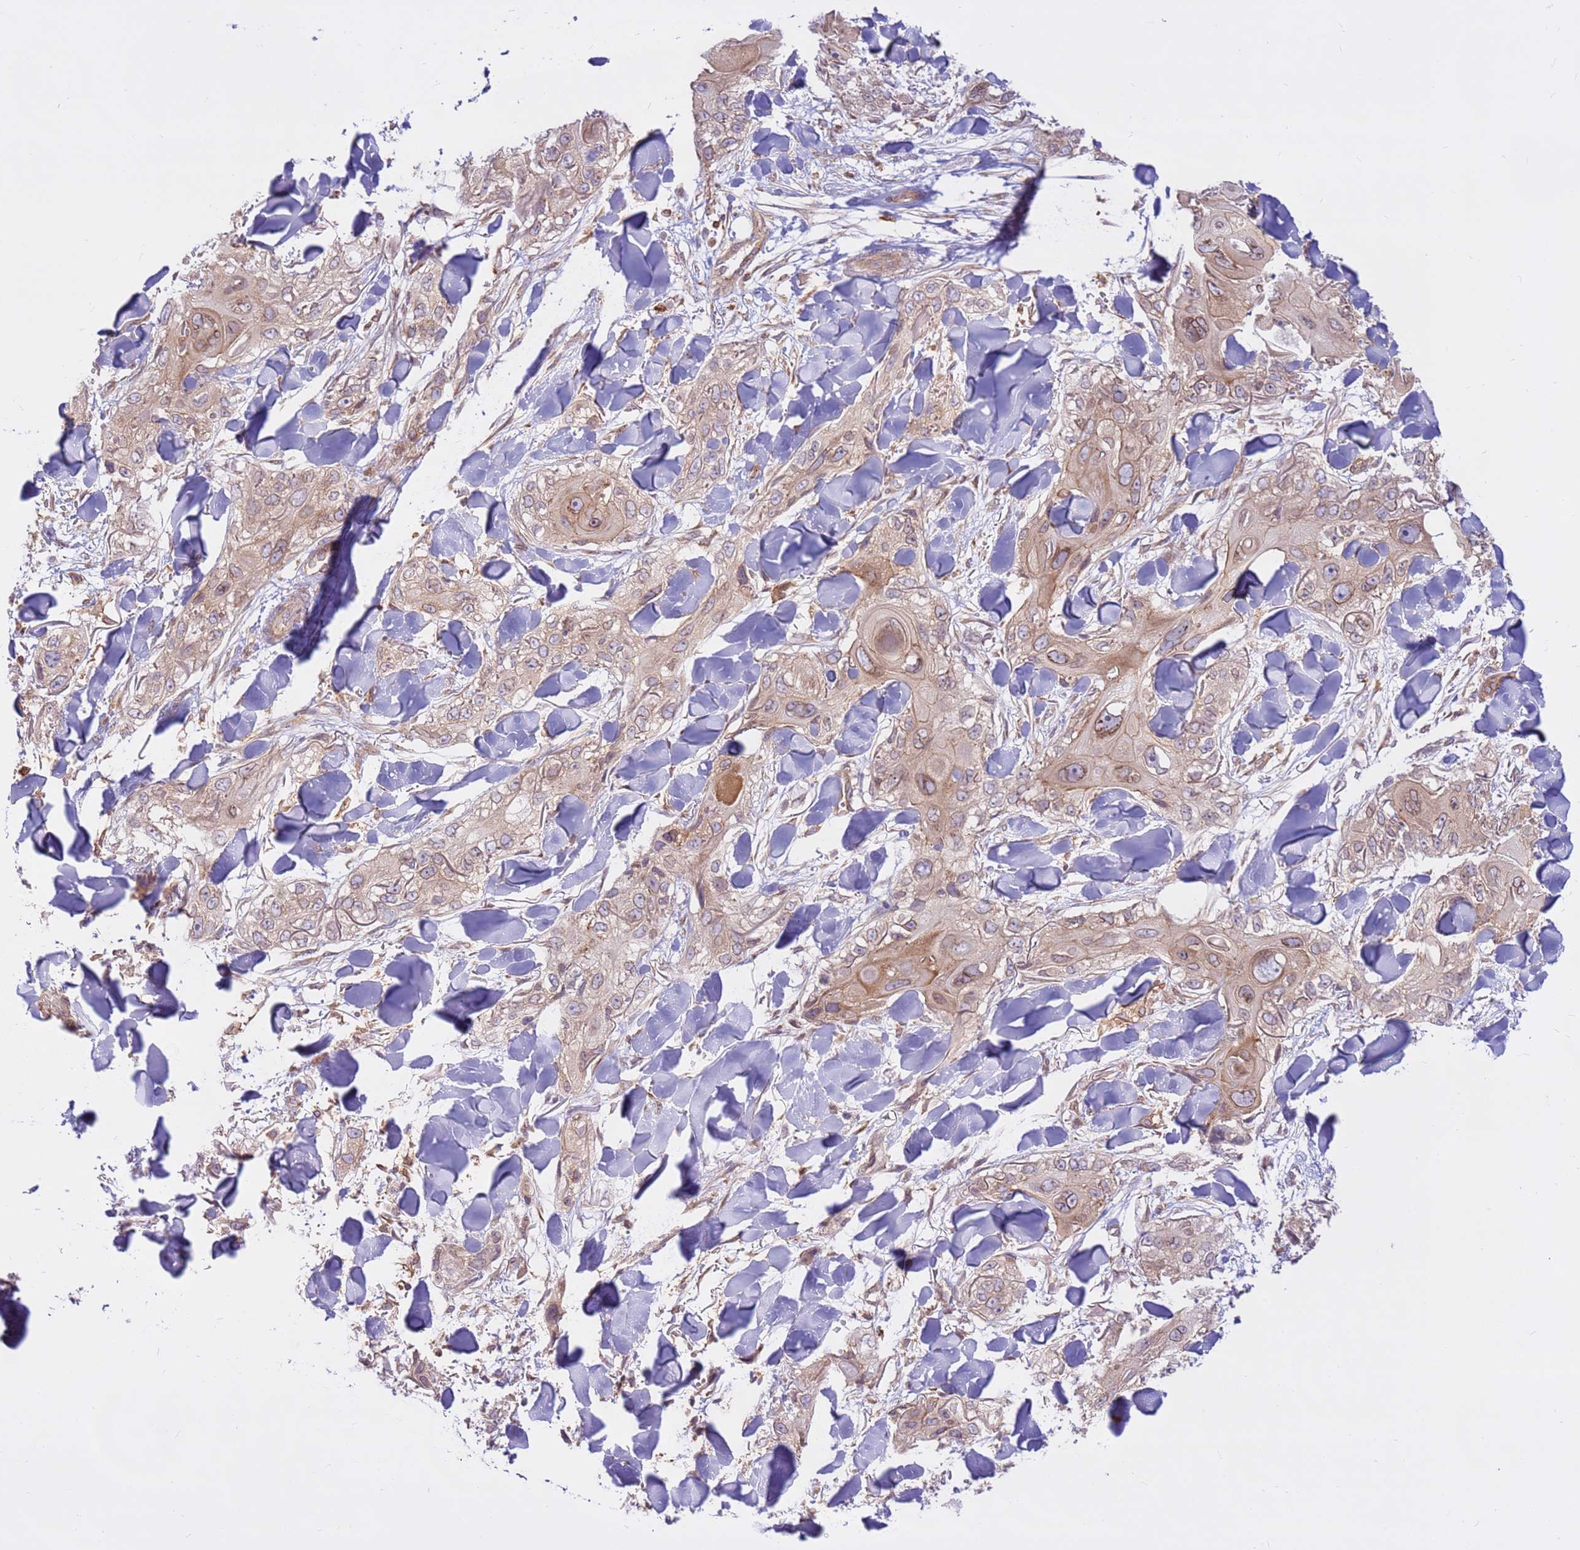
{"staining": {"intensity": "weak", "quantity": ">75%", "location": "cytoplasmic/membranous"}, "tissue": "skin cancer", "cell_type": "Tumor cells", "image_type": "cancer", "snomed": [{"axis": "morphology", "description": "Normal tissue, NOS"}, {"axis": "morphology", "description": "Squamous cell carcinoma, NOS"}, {"axis": "topography", "description": "Skin"}], "caption": "Immunohistochemistry (IHC) staining of skin cancer (squamous cell carcinoma), which demonstrates low levels of weak cytoplasmic/membranous staining in approximately >75% of tumor cells indicating weak cytoplasmic/membranous protein expression. The staining was performed using DAB (3,3'-diaminobenzidine) (brown) for protein detection and nuclei were counterstained in hematoxylin (blue).", "gene": "DDX19B", "patient": {"sex": "male", "age": 72}}